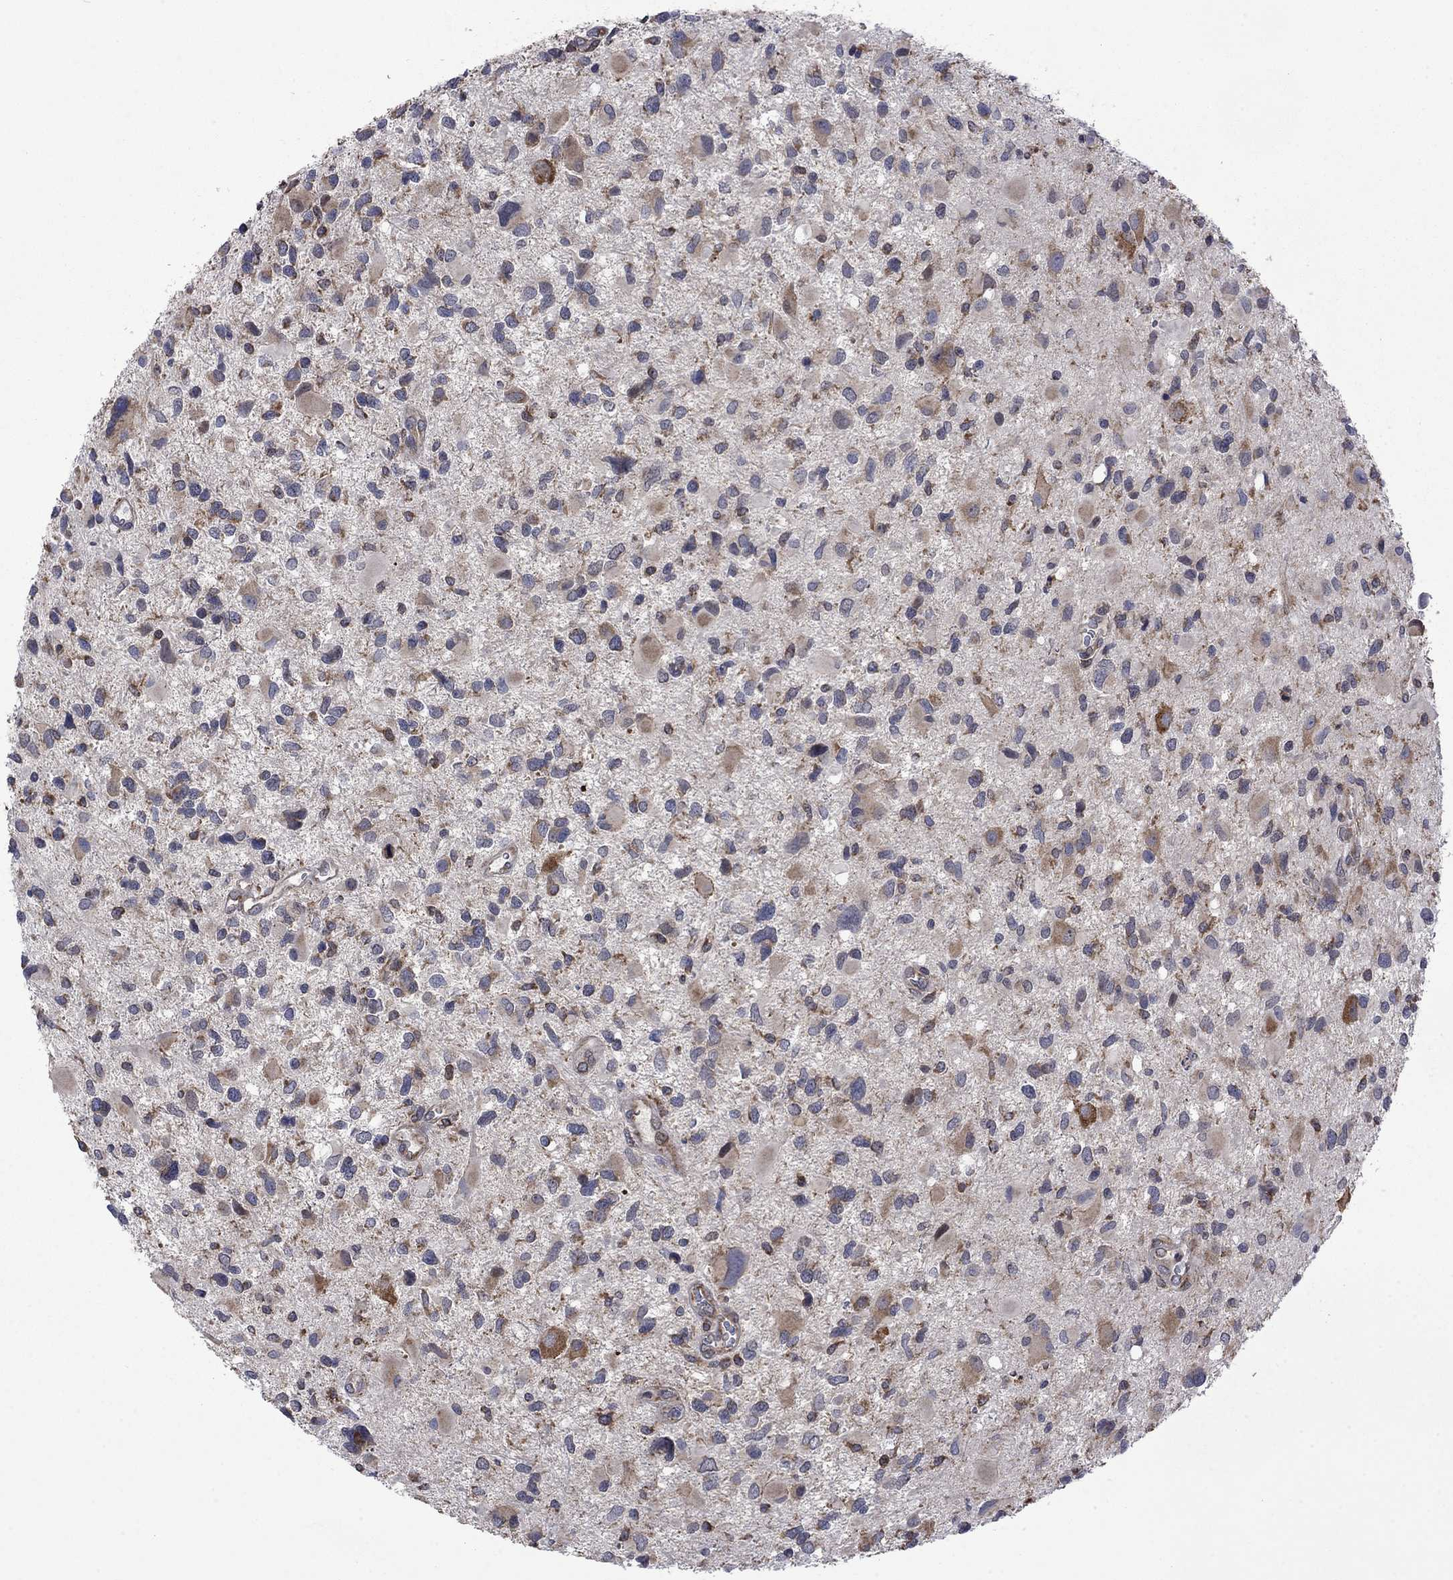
{"staining": {"intensity": "moderate", "quantity": "<25%", "location": "cytoplasmic/membranous"}, "tissue": "glioma", "cell_type": "Tumor cells", "image_type": "cancer", "snomed": [{"axis": "morphology", "description": "Glioma, malignant, Low grade"}, {"axis": "topography", "description": "Brain"}], "caption": "A photomicrograph of human malignant glioma (low-grade) stained for a protein shows moderate cytoplasmic/membranous brown staining in tumor cells.", "gene": "FURIN", "patient": {"sex": "female", "age": 32}}